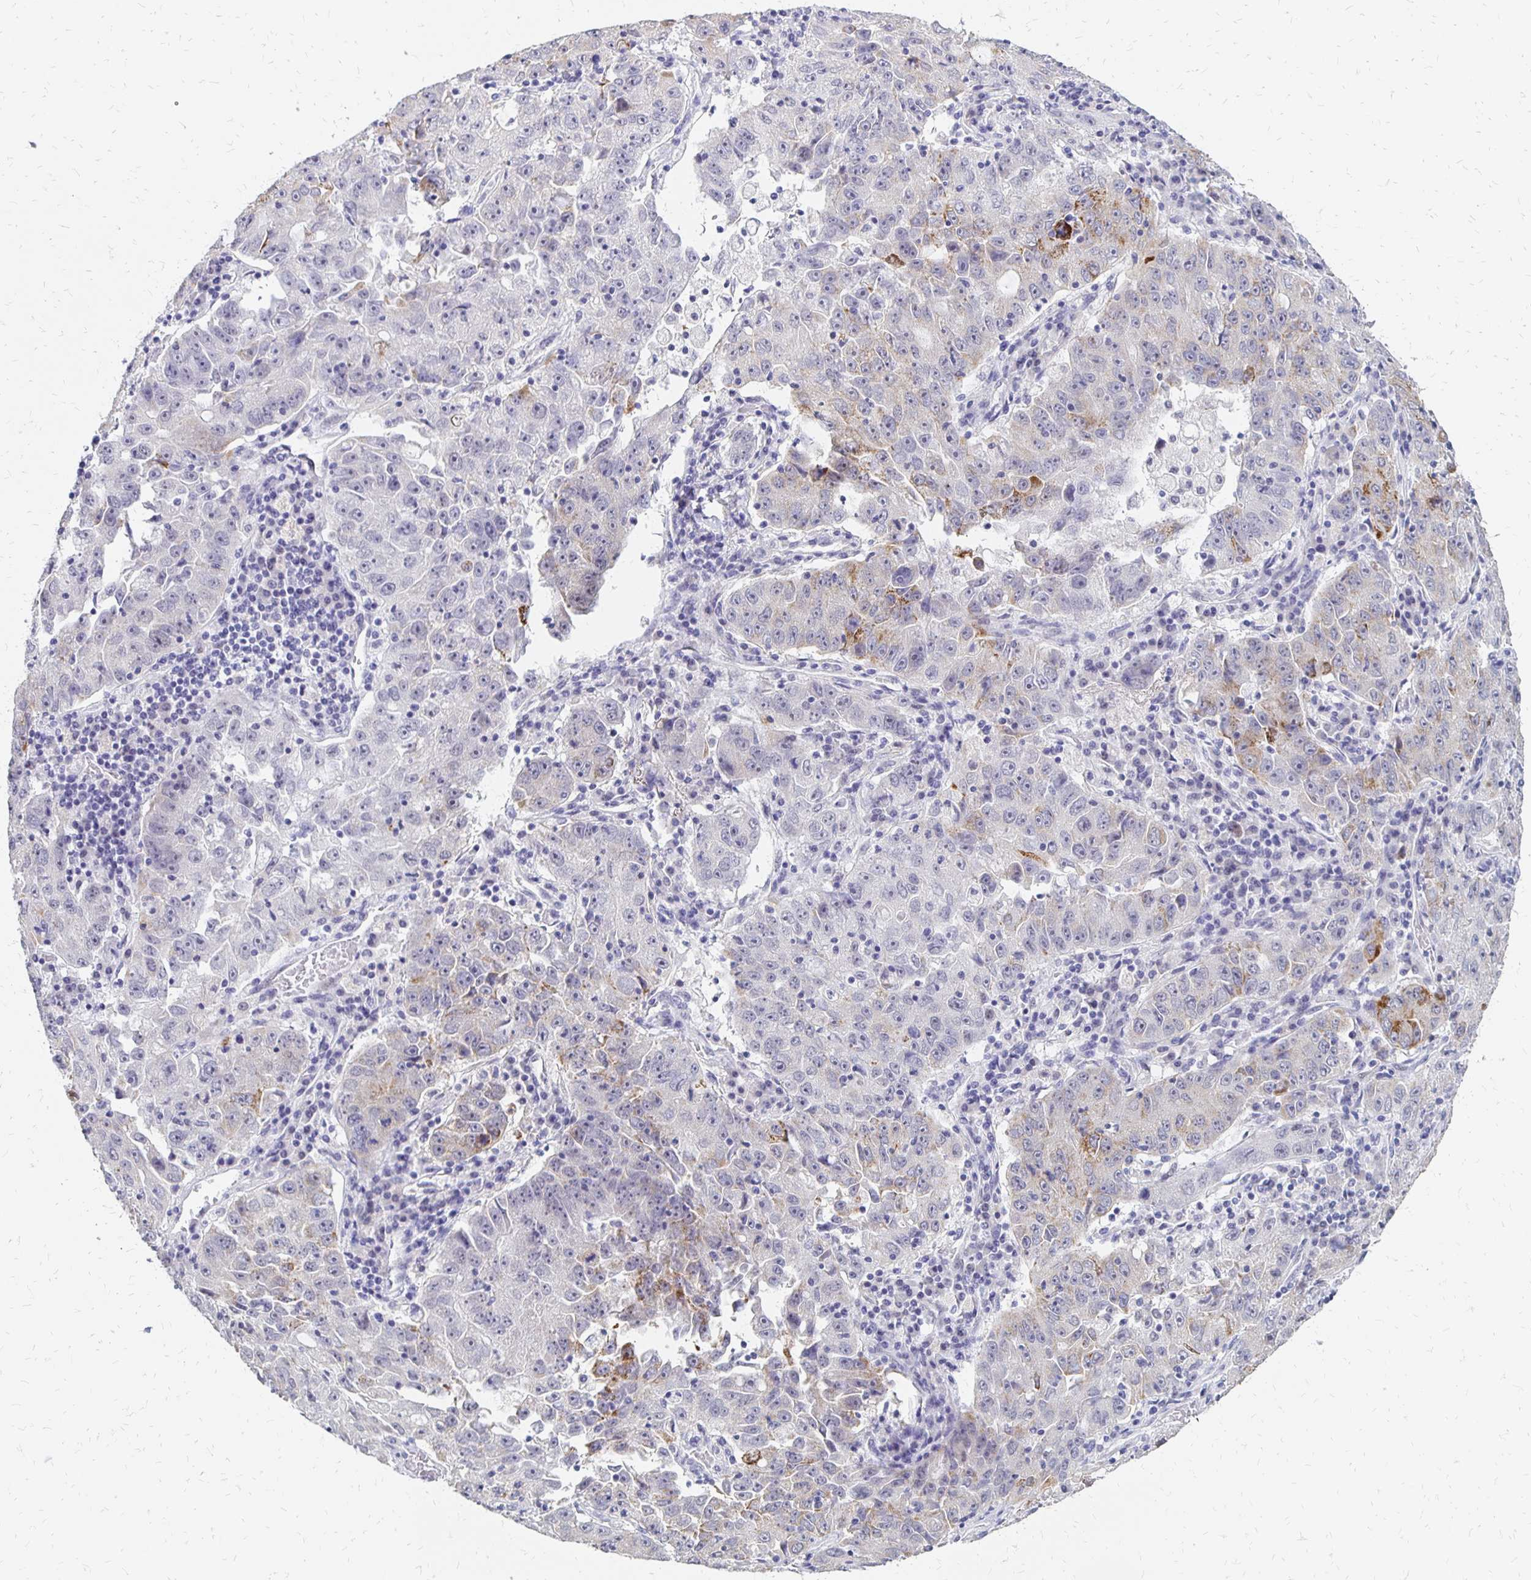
{"staining": {"intensity": "moderate", "quantity": "<25%", "location": "cytoplasmic/membranous"}, "tissue": "lung cancer", "cell_type": "Tumor cells", "image_type": "cancer", "snomed": [{"axis": "morphology", "description": "Normal morphology"}, {"axis": "morphology", "description": "Adenocarcinoma, NOS"}, {"axis": "topography", "description": "Lymph node"}, {"axis": "topography", "description": "Lung"}], "caption": "Immunohistochemical staining of adenocarcinoma (lung) exhibits low levels of moderate cytoplasmic/membranous protein expression in about <25% of tumor cells.", "gene": "ATOSB", "patient": {"sex": "female", "age": 57}}